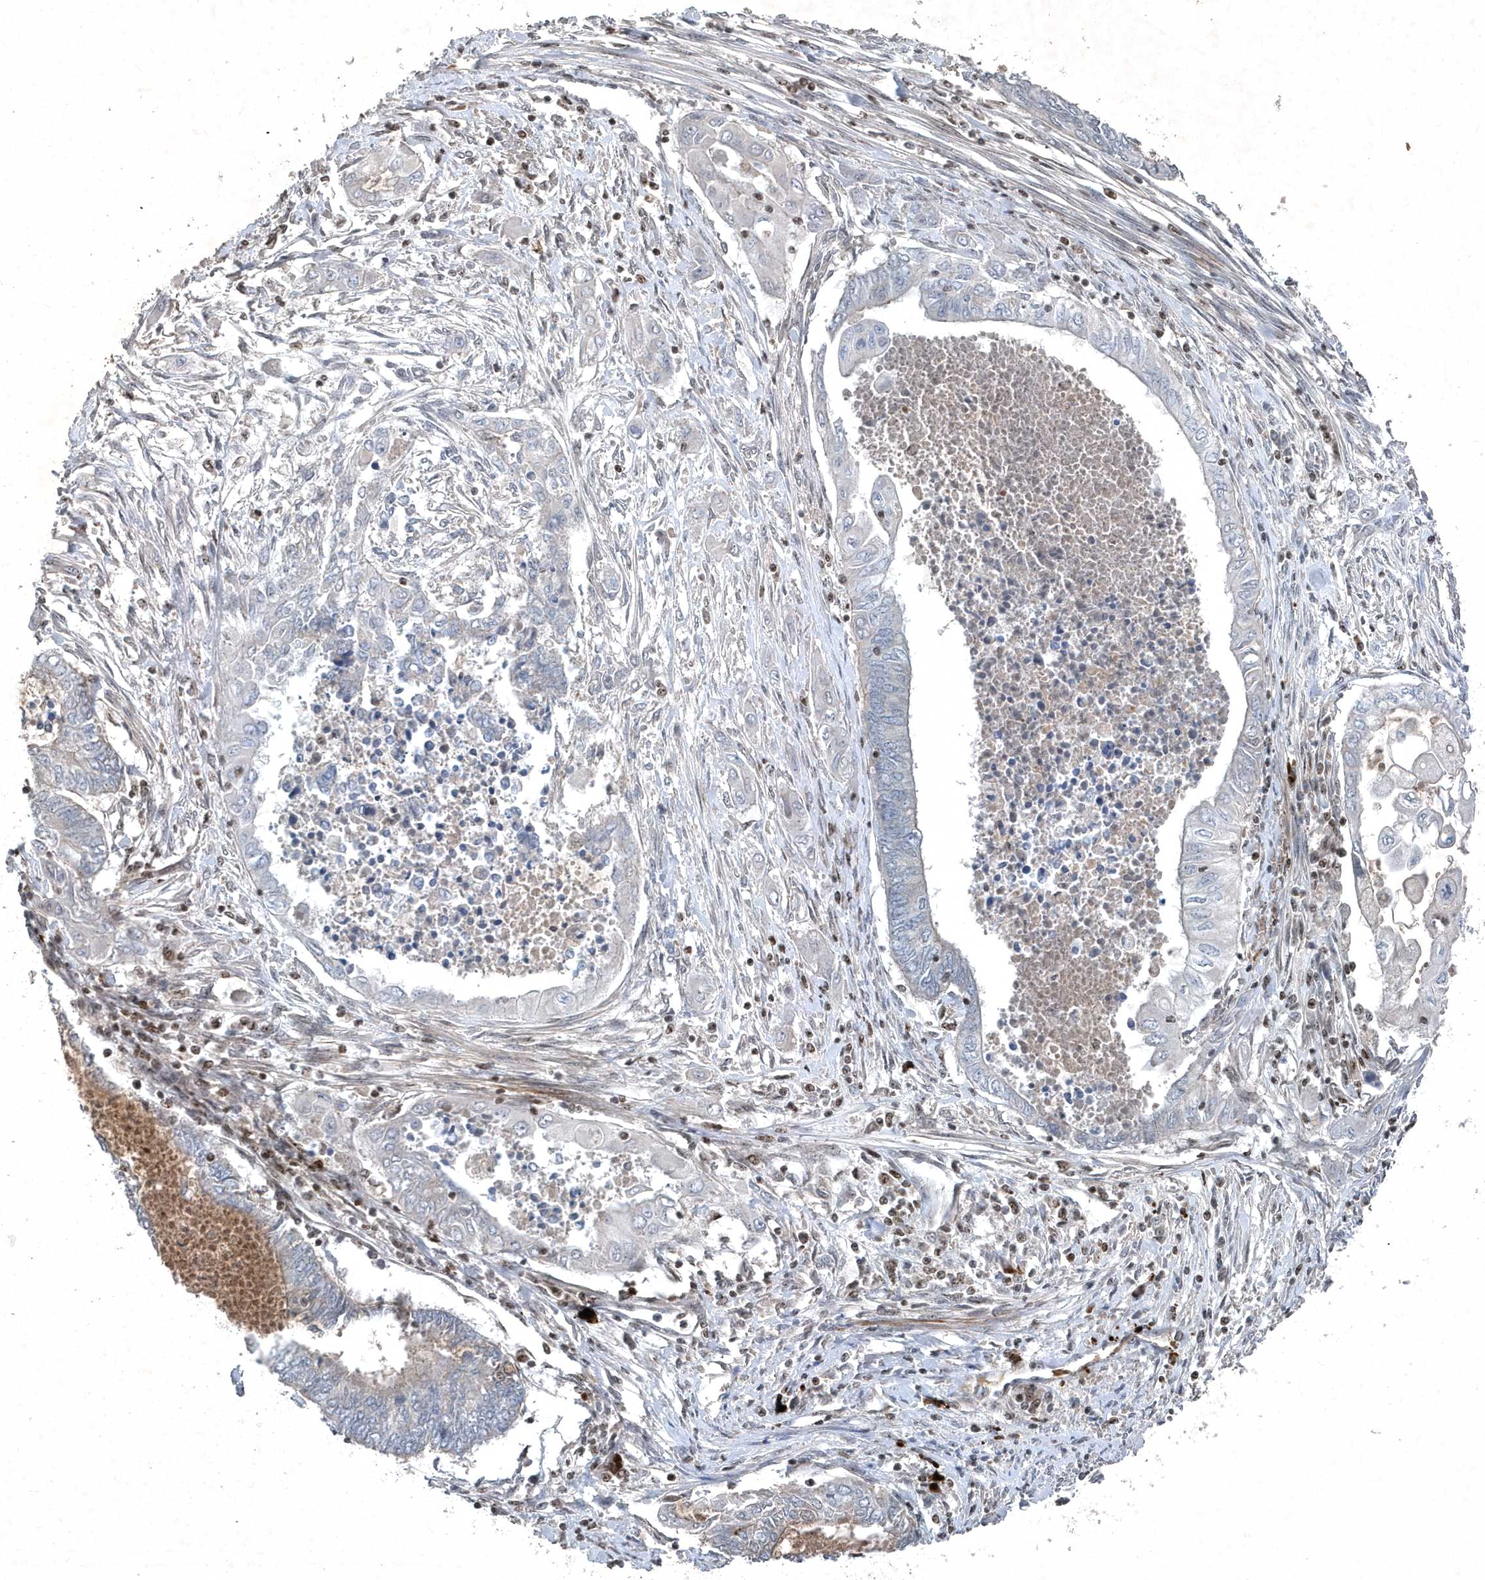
{"staining": {"intensity": "negative", "quantity": "none", "location": "none"}, "tissue": "endometrial cancer", "cell_type": "Tumor cells", "image_type": "cancer", "snomed": [{"axis": "morphology", "description": "Adenocarcinoma, NOS"}, {"axis": "topography", "description": "Uterus"}, {"axis": "topography", "description": "Endometrium"}], "caption": "There is no significant positivity in tumor cells of endometrial cancer. (Stains: DAB immunohistochemistry (IHC) with hematoxylin counter stain, Microscopy: brightfield microscopy at high magnification).", "gene": "QTRT2", "patient": {"sex": "female", "age": 70}}